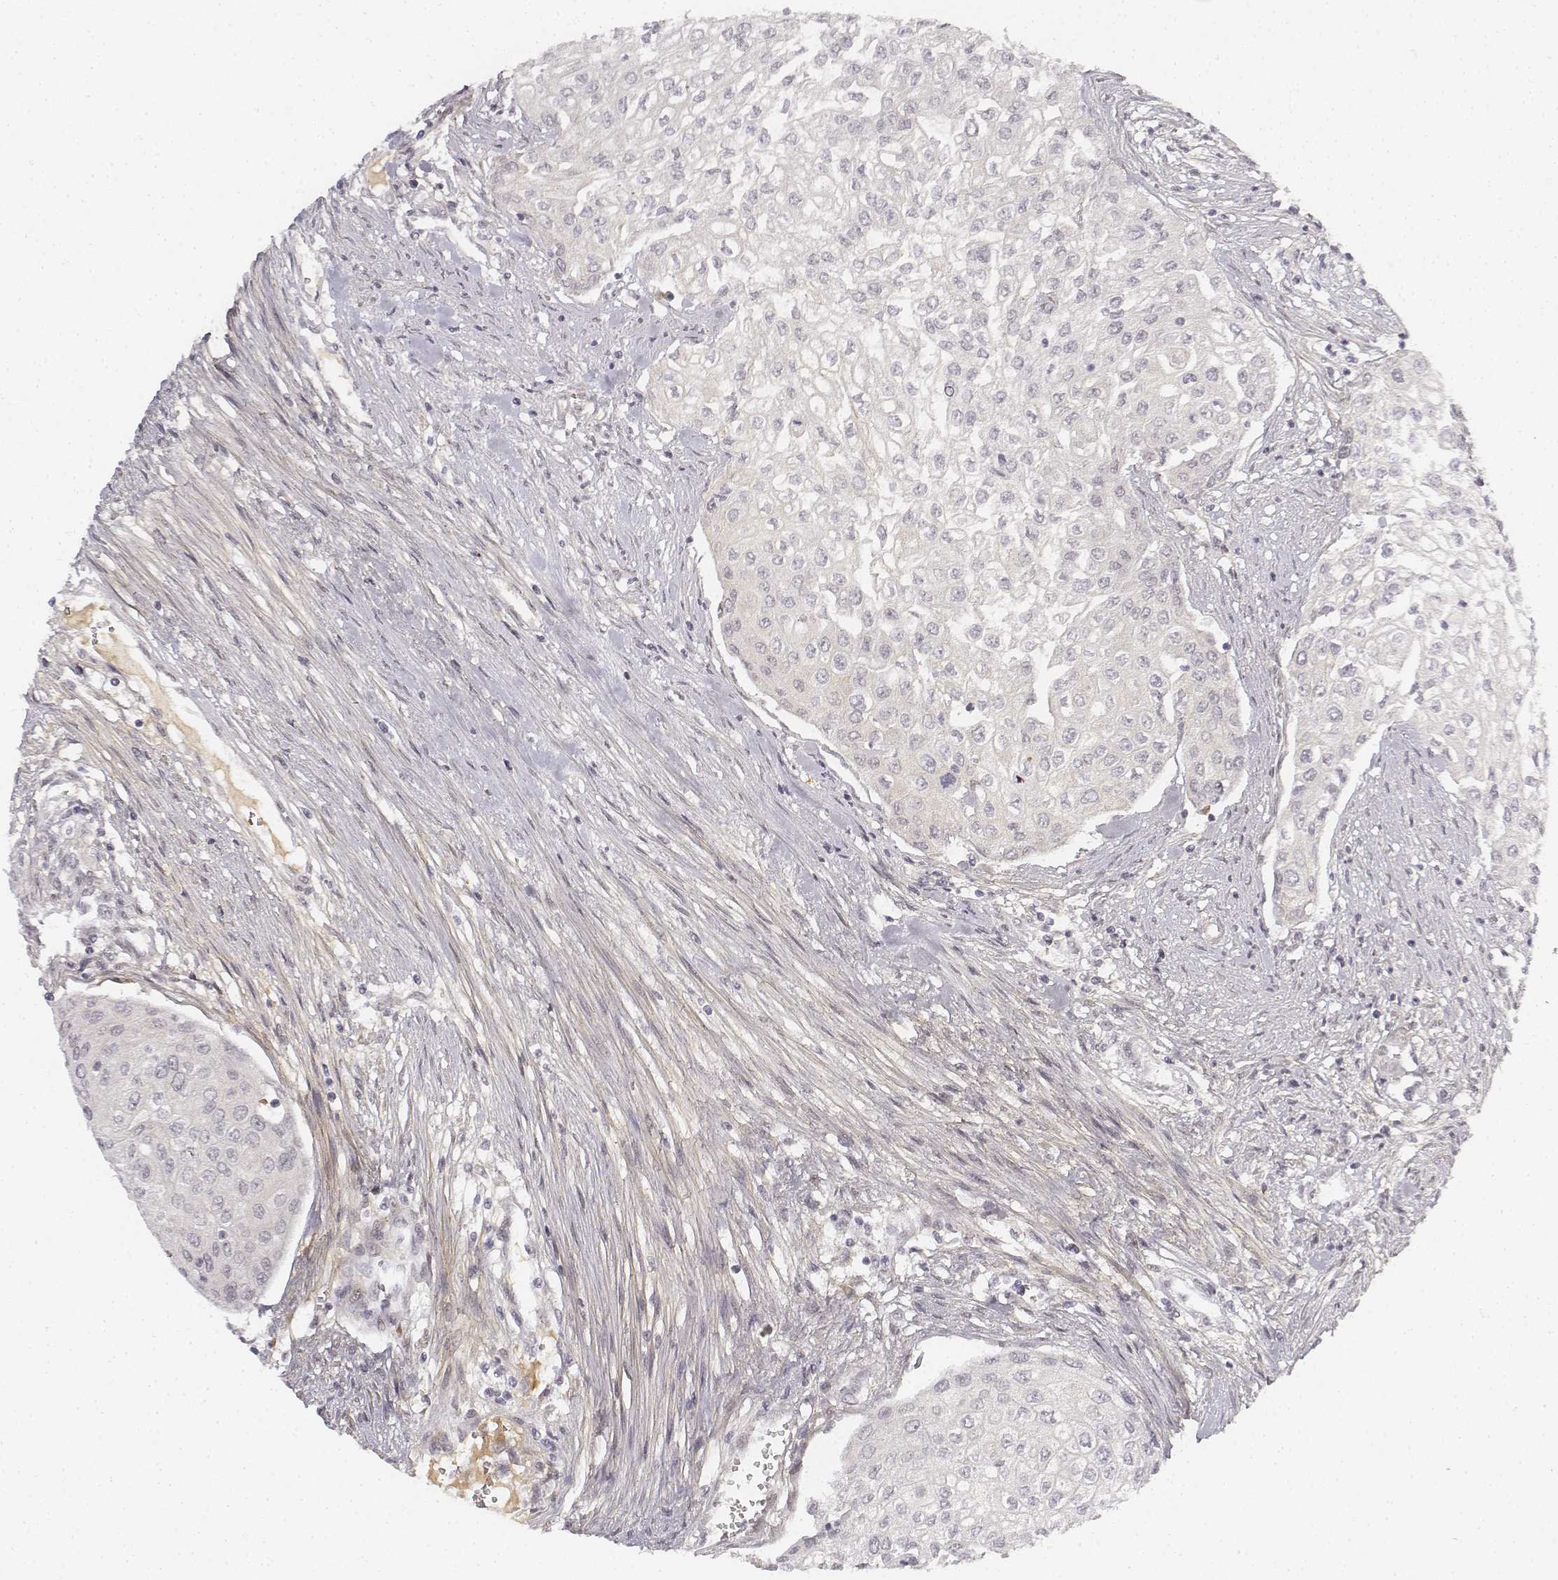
{"staining": {"intensity": "negative", "quantity": "none", "location": "none"}, "tissue": "urothelial cancer", "cell_type": "Tumor cells", "image_type": "cancer", "snomed": [{"axis": "morphology", "description": "Urothelial carcinoma, High grade"}, {"axis": "topography", "description": "Urinary bladder"}], "caption": "Immunohistochemistry photomicrograph of human high-grade urothelial carcinoma stained for a protein (brown), which reveals no expression in tumor cells. (Immunohistochemistry, brightfield microscopy, high magnification).", "gene": "KRT84", "patient": {"sex": "male", "age": 62}}